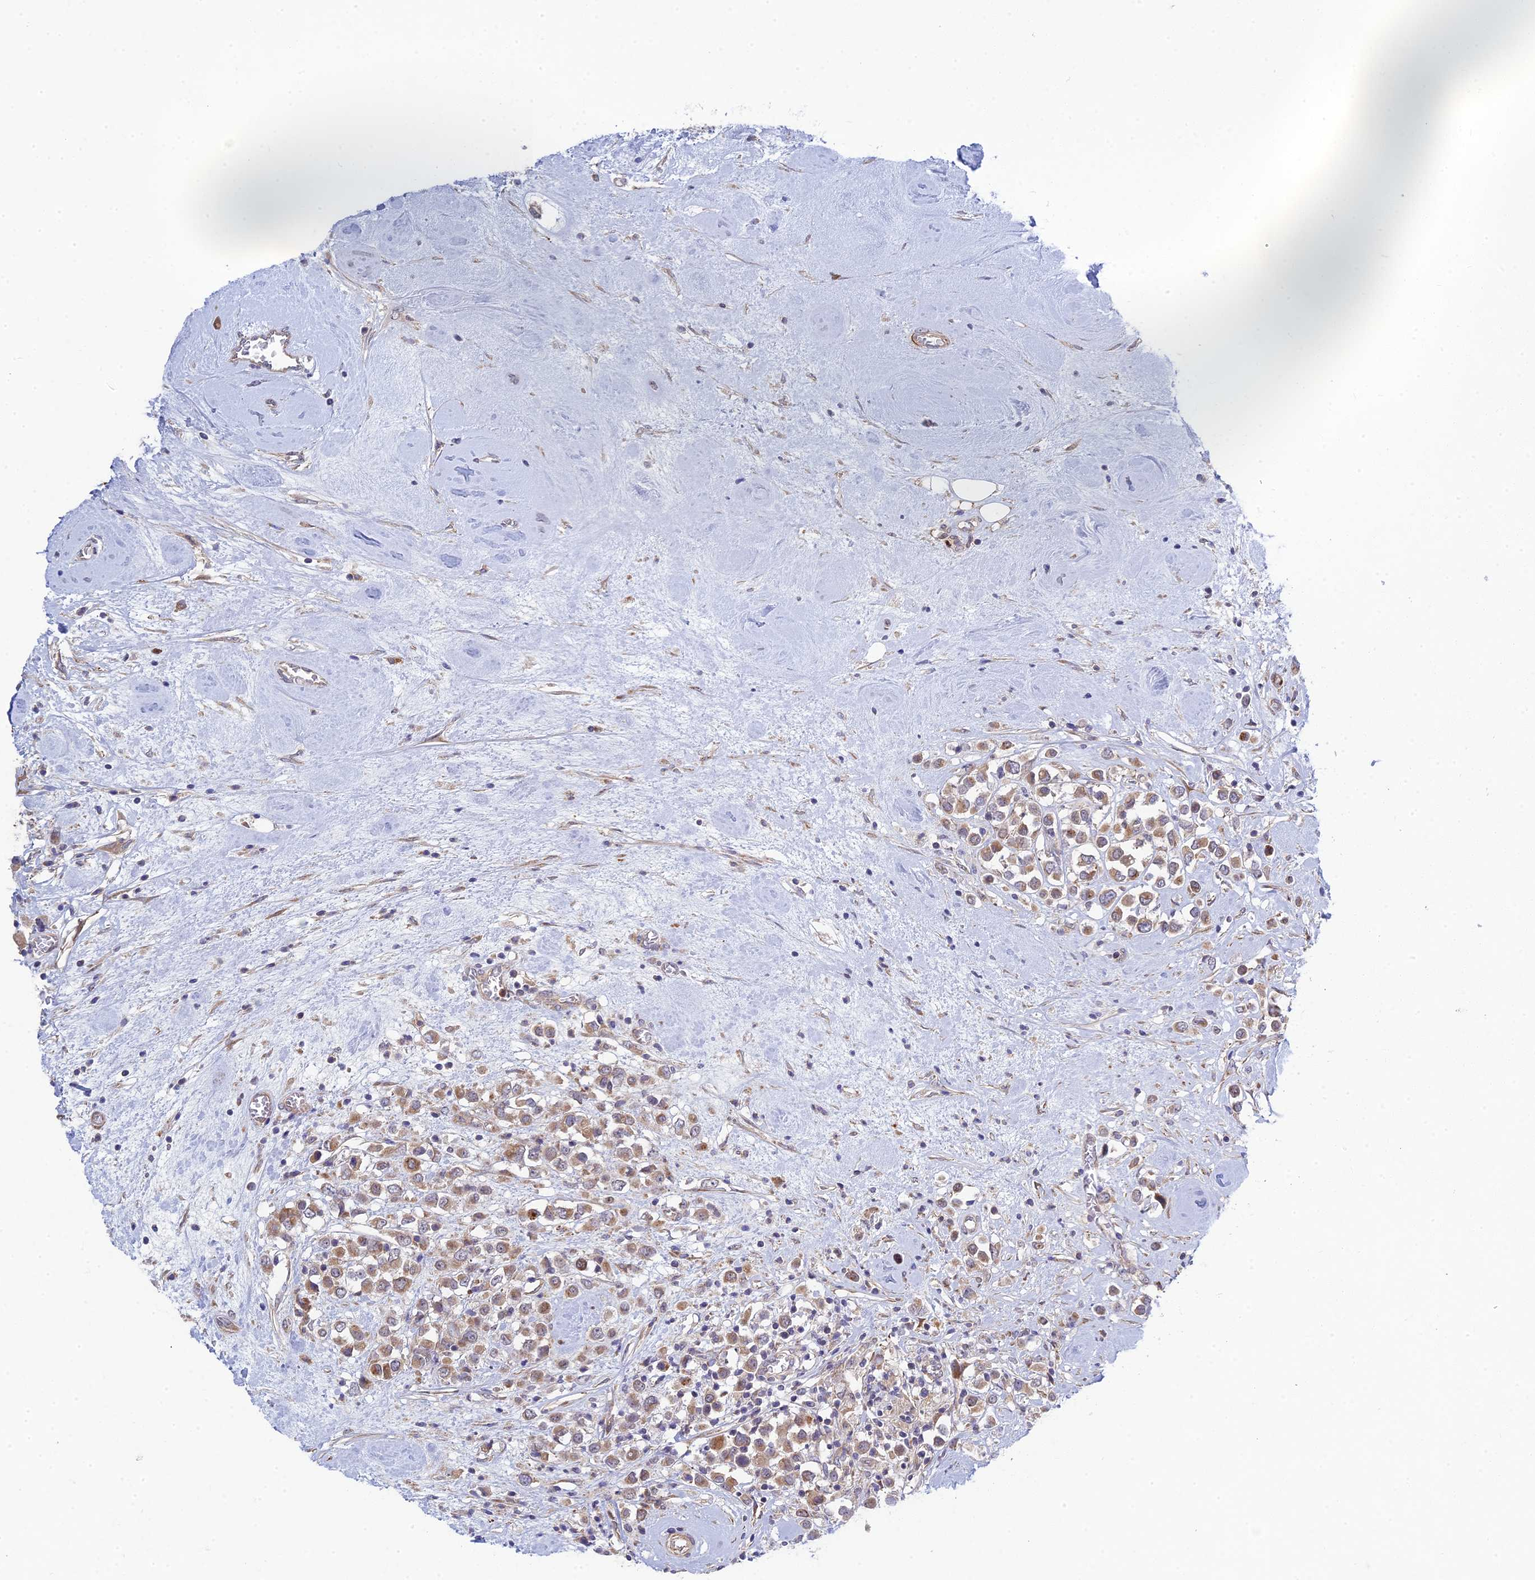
{"staining": {"intensity": "moderate", "quantity": ">75%", "location": "cytoplasmic/membranous"}, "tissue": "breast cancer", "cell_type": "Tumor cells", "image_type": "cancer", "snomed": [{"axis": "morphology", "description": "Duct carcinoma"}, {"axis": "topography", "description": "Breast"}], "caption": "About >75% of tumor cells in human breast cancer (intraductal carcinoma) demonstrate moderate cytoplasmic/membranous protein expression as visualized by brown immunohistochemical staining.", "gene": "INCA1", "patient": {"sex": "female", "age": 61}}